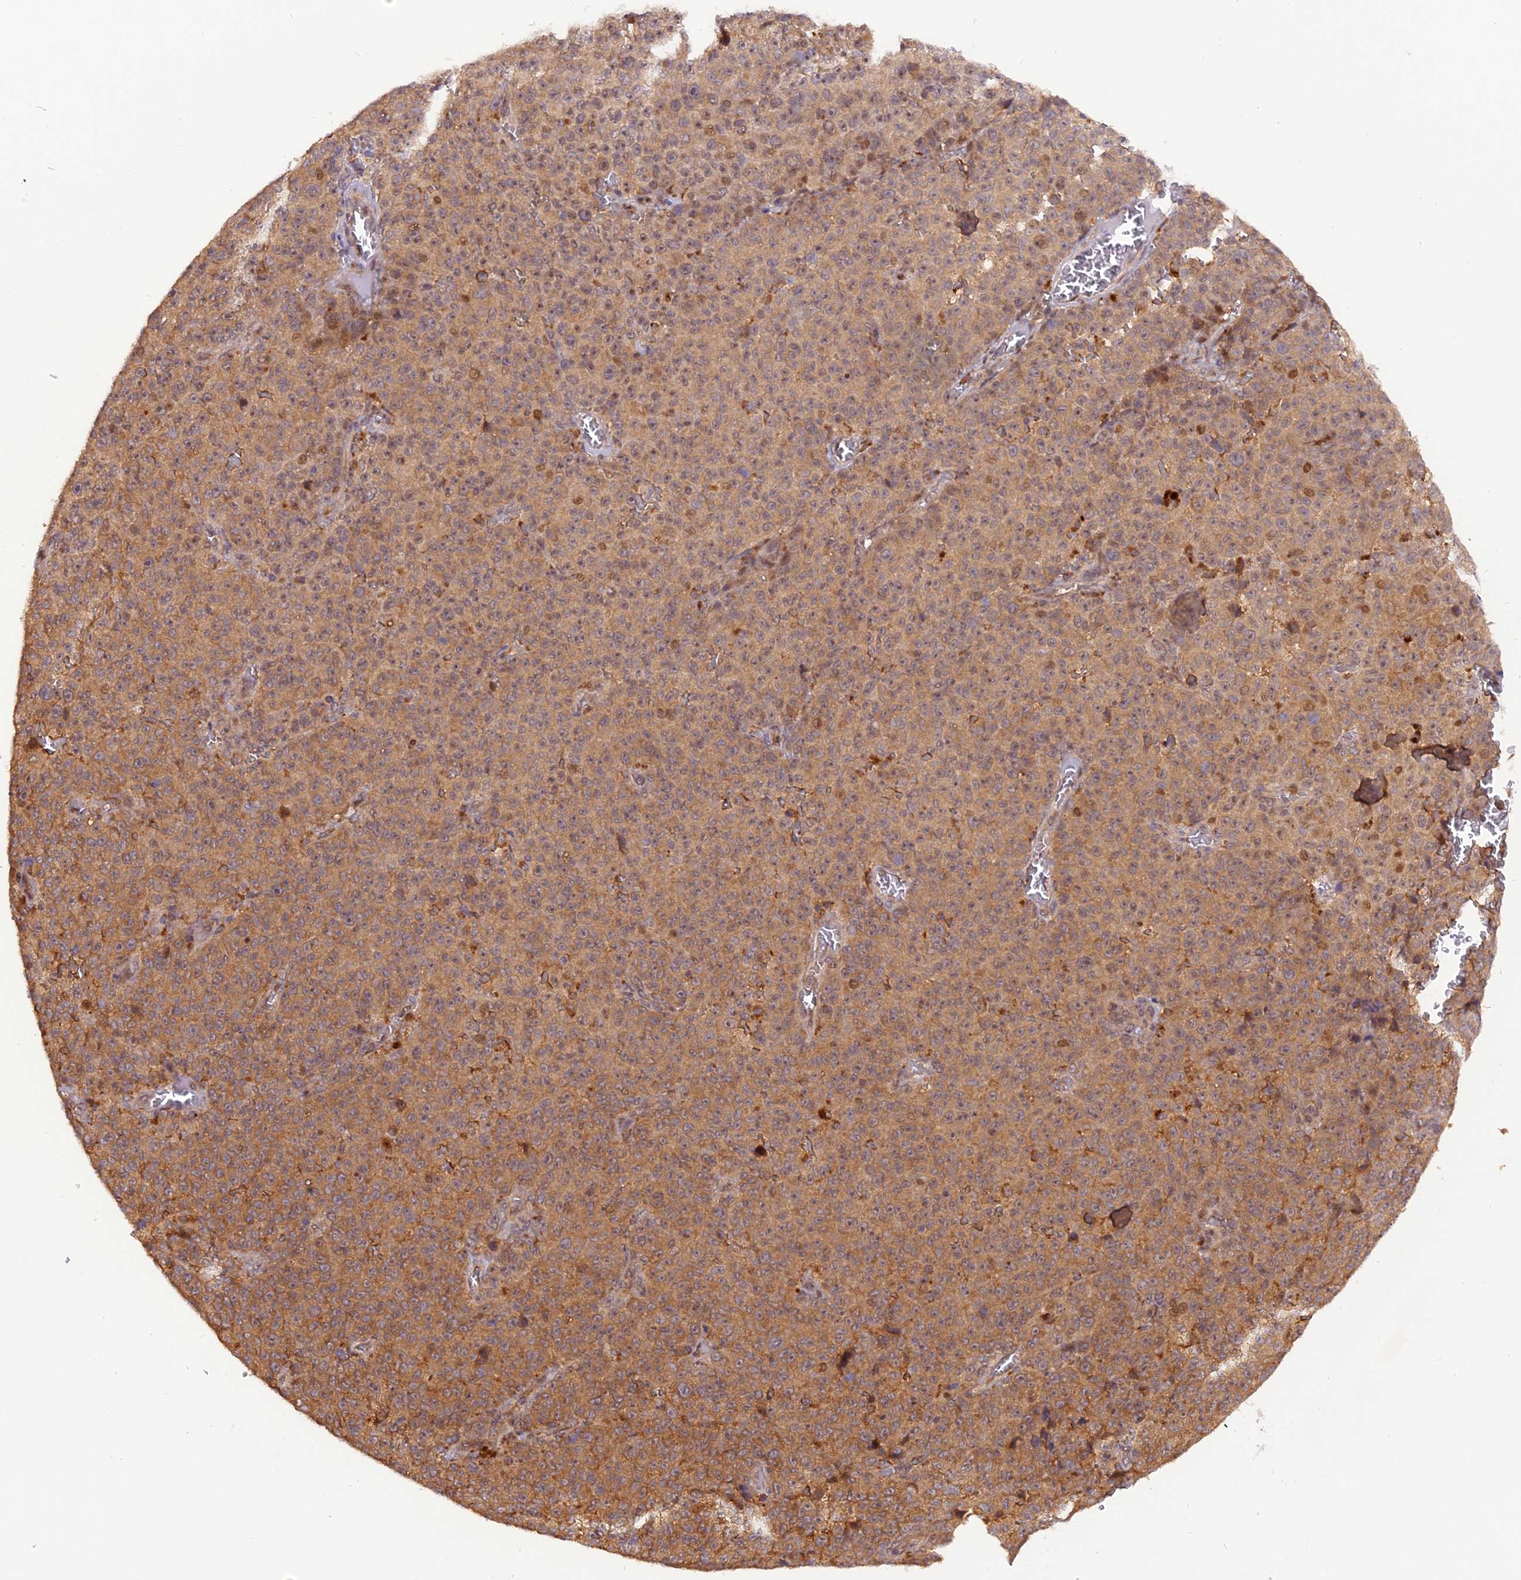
{"staining": {"intensity": "moderate", "quantity": ">75%", "location": "cytoplasmic/membranous,nuclear"}, "tissue": "melanoma", "cell_type": "Tumor cells", "image_type": "cancer", "snomed": [{"axis": "morphology", "description": "Malignant melanoma, NOS"}, {"axis": "topography", "description": "Skin"}], "caption": "Melanoma was stained to show a protein in brown. There is medium levels of moderate cytoplasmic/membranous and nuclear staining in about >75% of tumor cells.", "gene": "SAMD4A", "patient": {"sex": "female", "age": 82}}